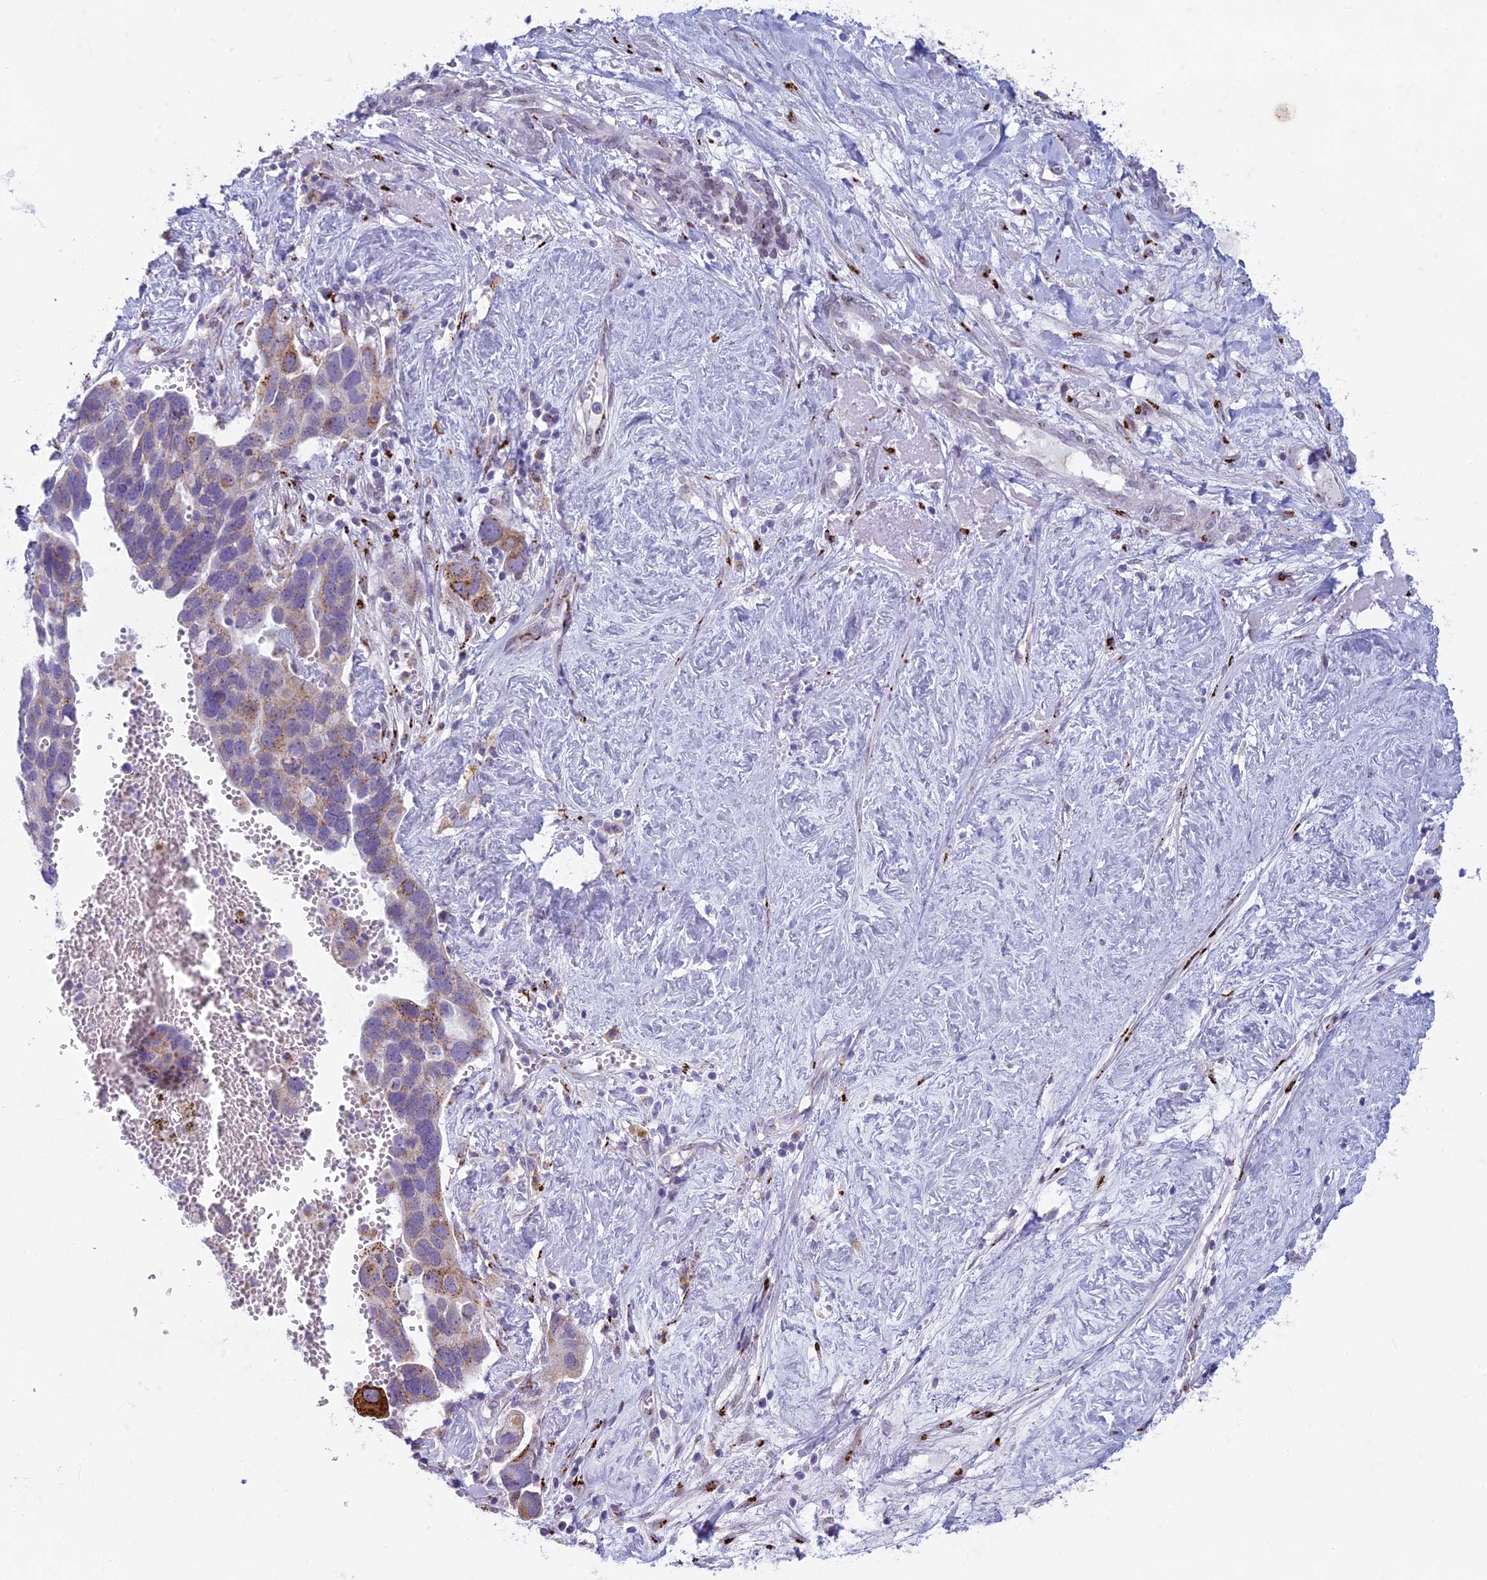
{"staining": {"intensity": "moderate", "quantity": "<25%", "location": "cytoplasmic/membranous"}, "tissue": "ovarian cancer", "cell_type": "Tumor cells", "image_type": "cancer", "snomed": [{"axis": "morphology", "description": "Cystadenocarcinoma, serous, NOS"}, {"axis": "topography", "description": "Ovary"}], "caption": "DAB immunohistochemical staining of human serous cystadenocarcinoma (ovarian) displays moderate cytoplasmic/membranous protein expression in about <25% of tumor cells.", "gene": "FAM3C", "patient": {"sex": "female", "age": 54}}